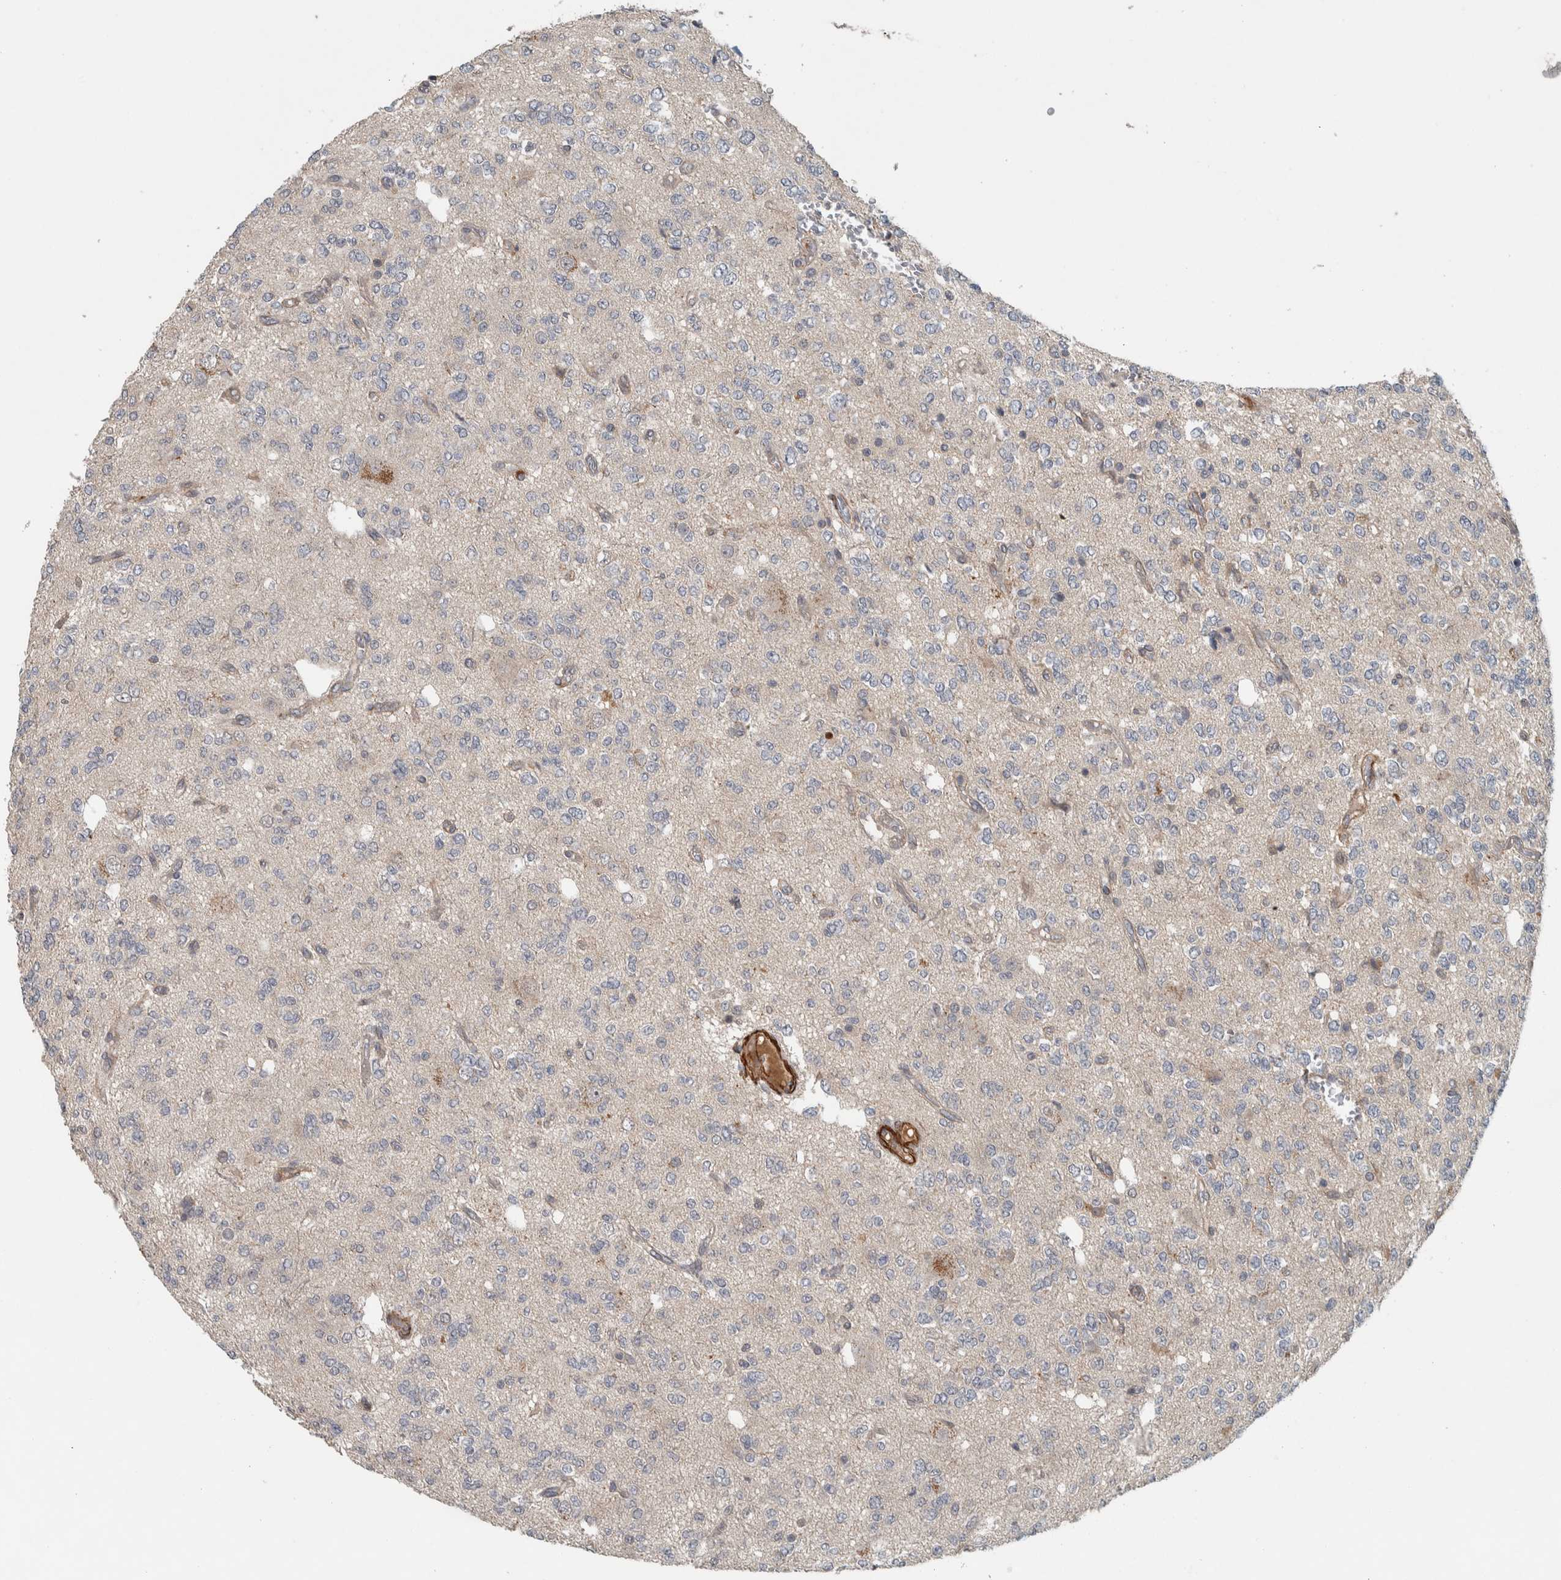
{"staining": {"intensity": "negative", "quantity": "none", "location": "none"}, "tissue": "glioma", "cell_type": "Tumor cells", "image_type": "cancer", "snomed": [{"axis": "morphology", "description": "Glioma, malignant, Low grade"}, {"axis": "topography", "description": "Brain"}], "caption": "This is a micrograph of IHC staining of low-grade glioma (malignant), which shows no positivity in tumor cells.", "gene": "LBHD1", "patient": {"sex": "male", "age": 38}}